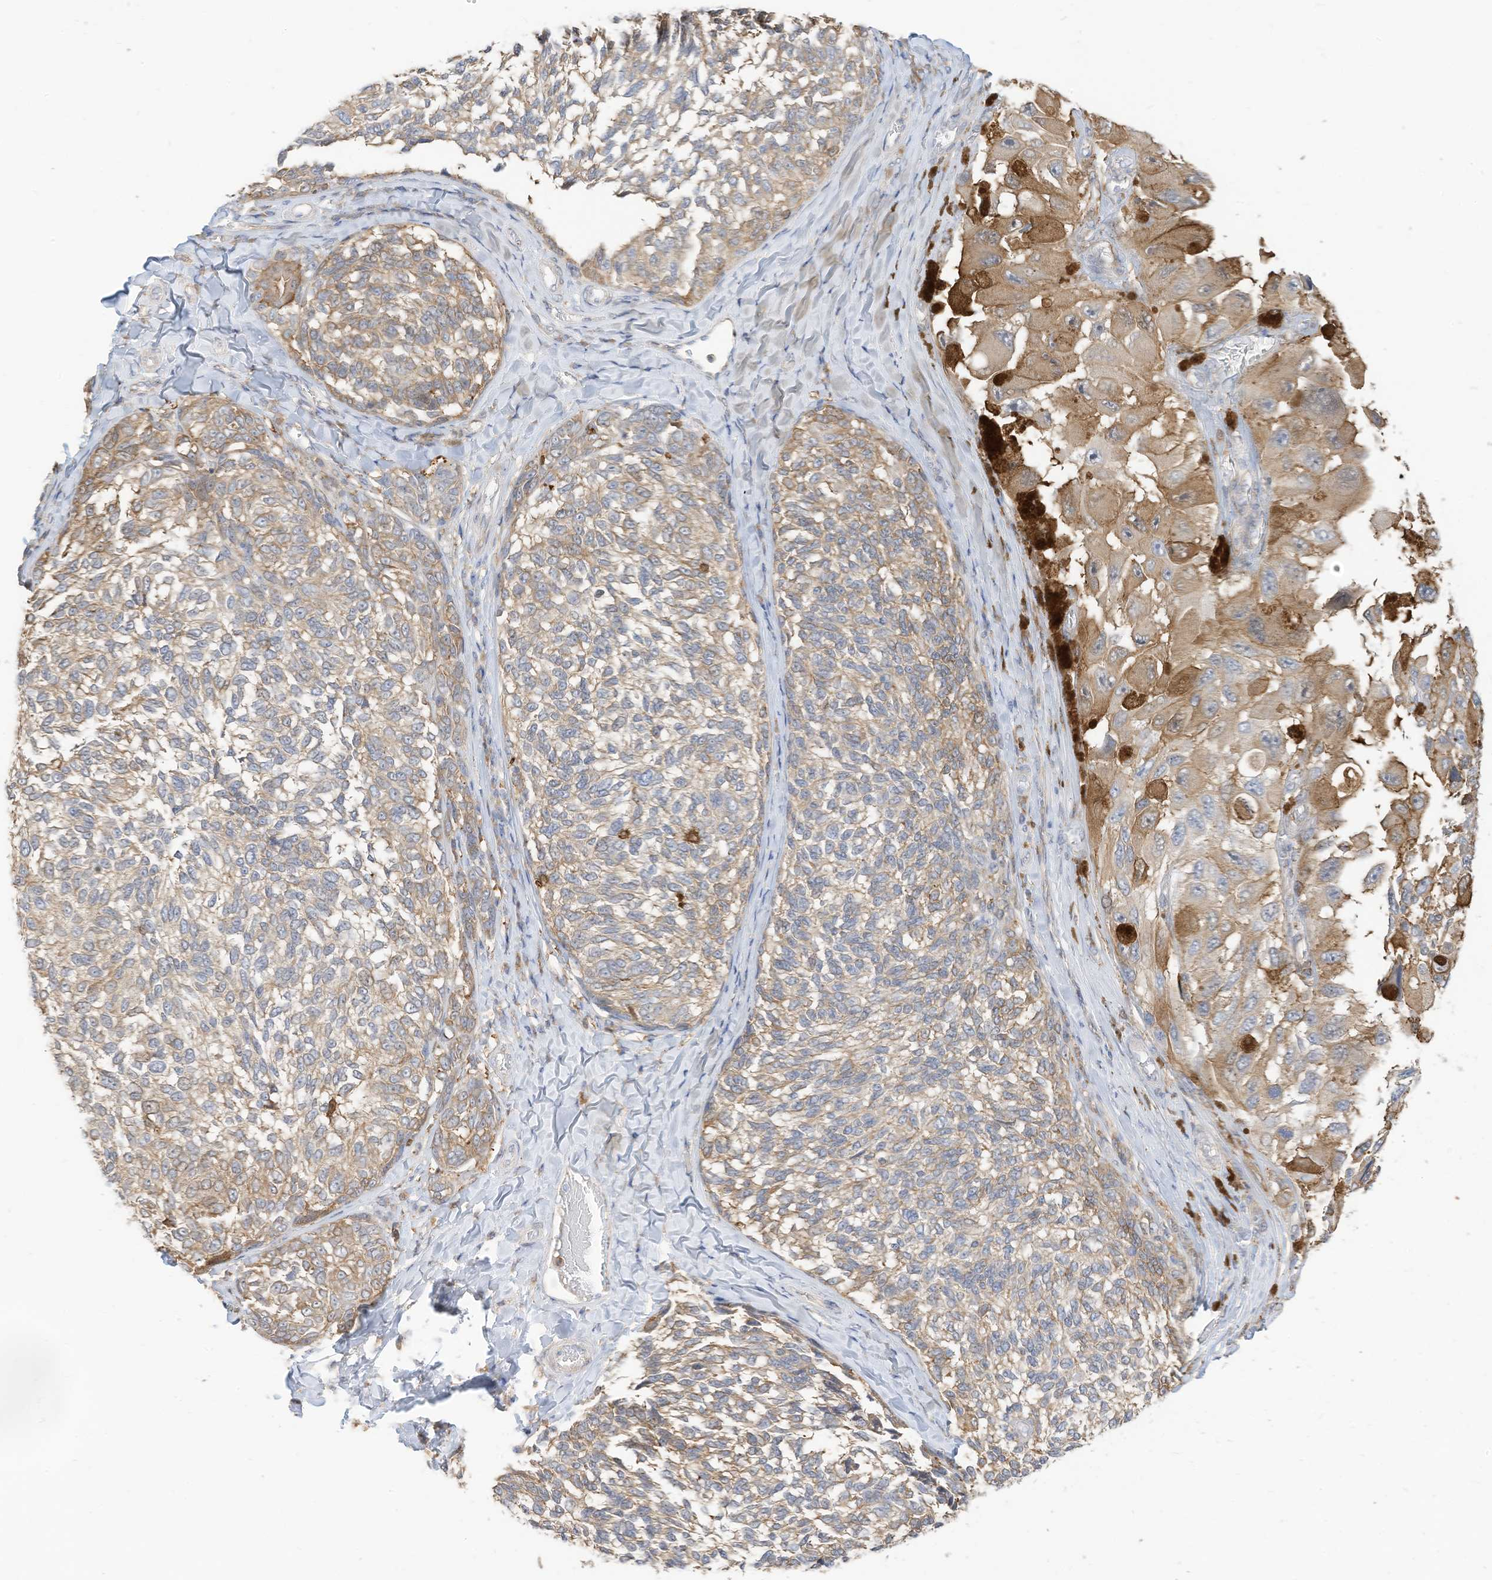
{"staining": {"intensity": "moderate", "quantity": "25%-75%", "location": "cytoplasmic/membranous"}, "tissue": "melanoma", "cell_type": "Tumor cells", "image_type": "cancer", "snomed": [{"axis": "morphology", "description": "Malignant melanoma, NOS"}, {"axis": "topography", "description": "Skin"}], "caption": "Immunohistochemical staining of melanoma shows medium levels of moderate cytoplasmic/membranous protein staining in about 25%-75% of tumor cells.", "gene": "ATP13A1", "patient": {"sex": "female", "age": 73}}